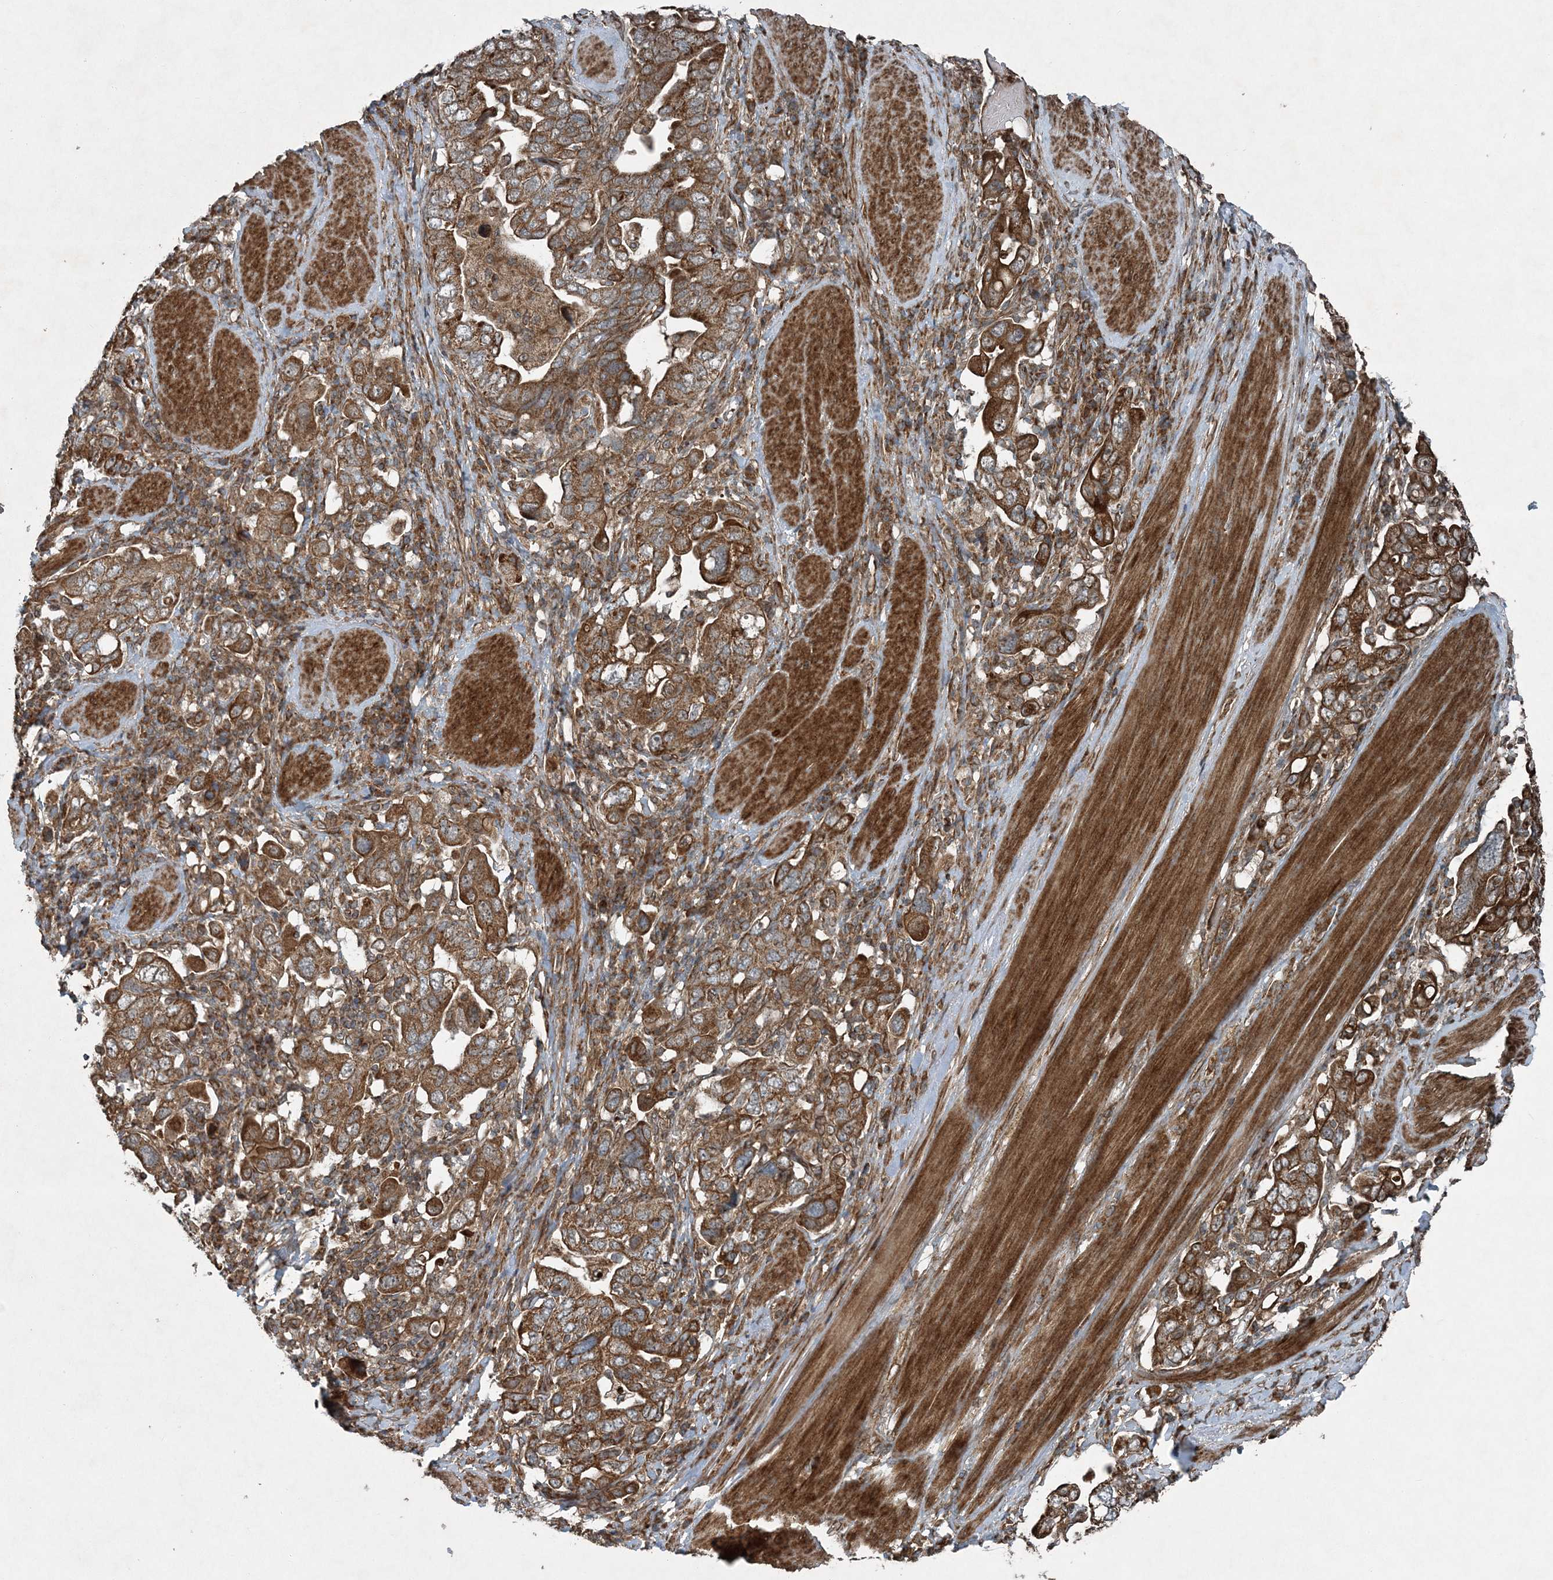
{"staining": {"intensity": "strong", "quantity": ">75%", "location": "cytoplasmic/membranous"}, "tissue": "stomach cancer", "cell_type": "Tumor cells", "image_type": "cancer", "snomed": [{"axis": "morphology", "description": "Adenocarcinoma, NOS"}, {"axis": "topography", "description": "Stomach, upper"}], "caption": "Brown immunohistochemical staining in adenocarcinoma (stomach) shows strong cytoplasmic/membranous staining in about >75% of tumor cells.", "gene": "COPS7B", "patient": {"sex": "male", "age": 62}}